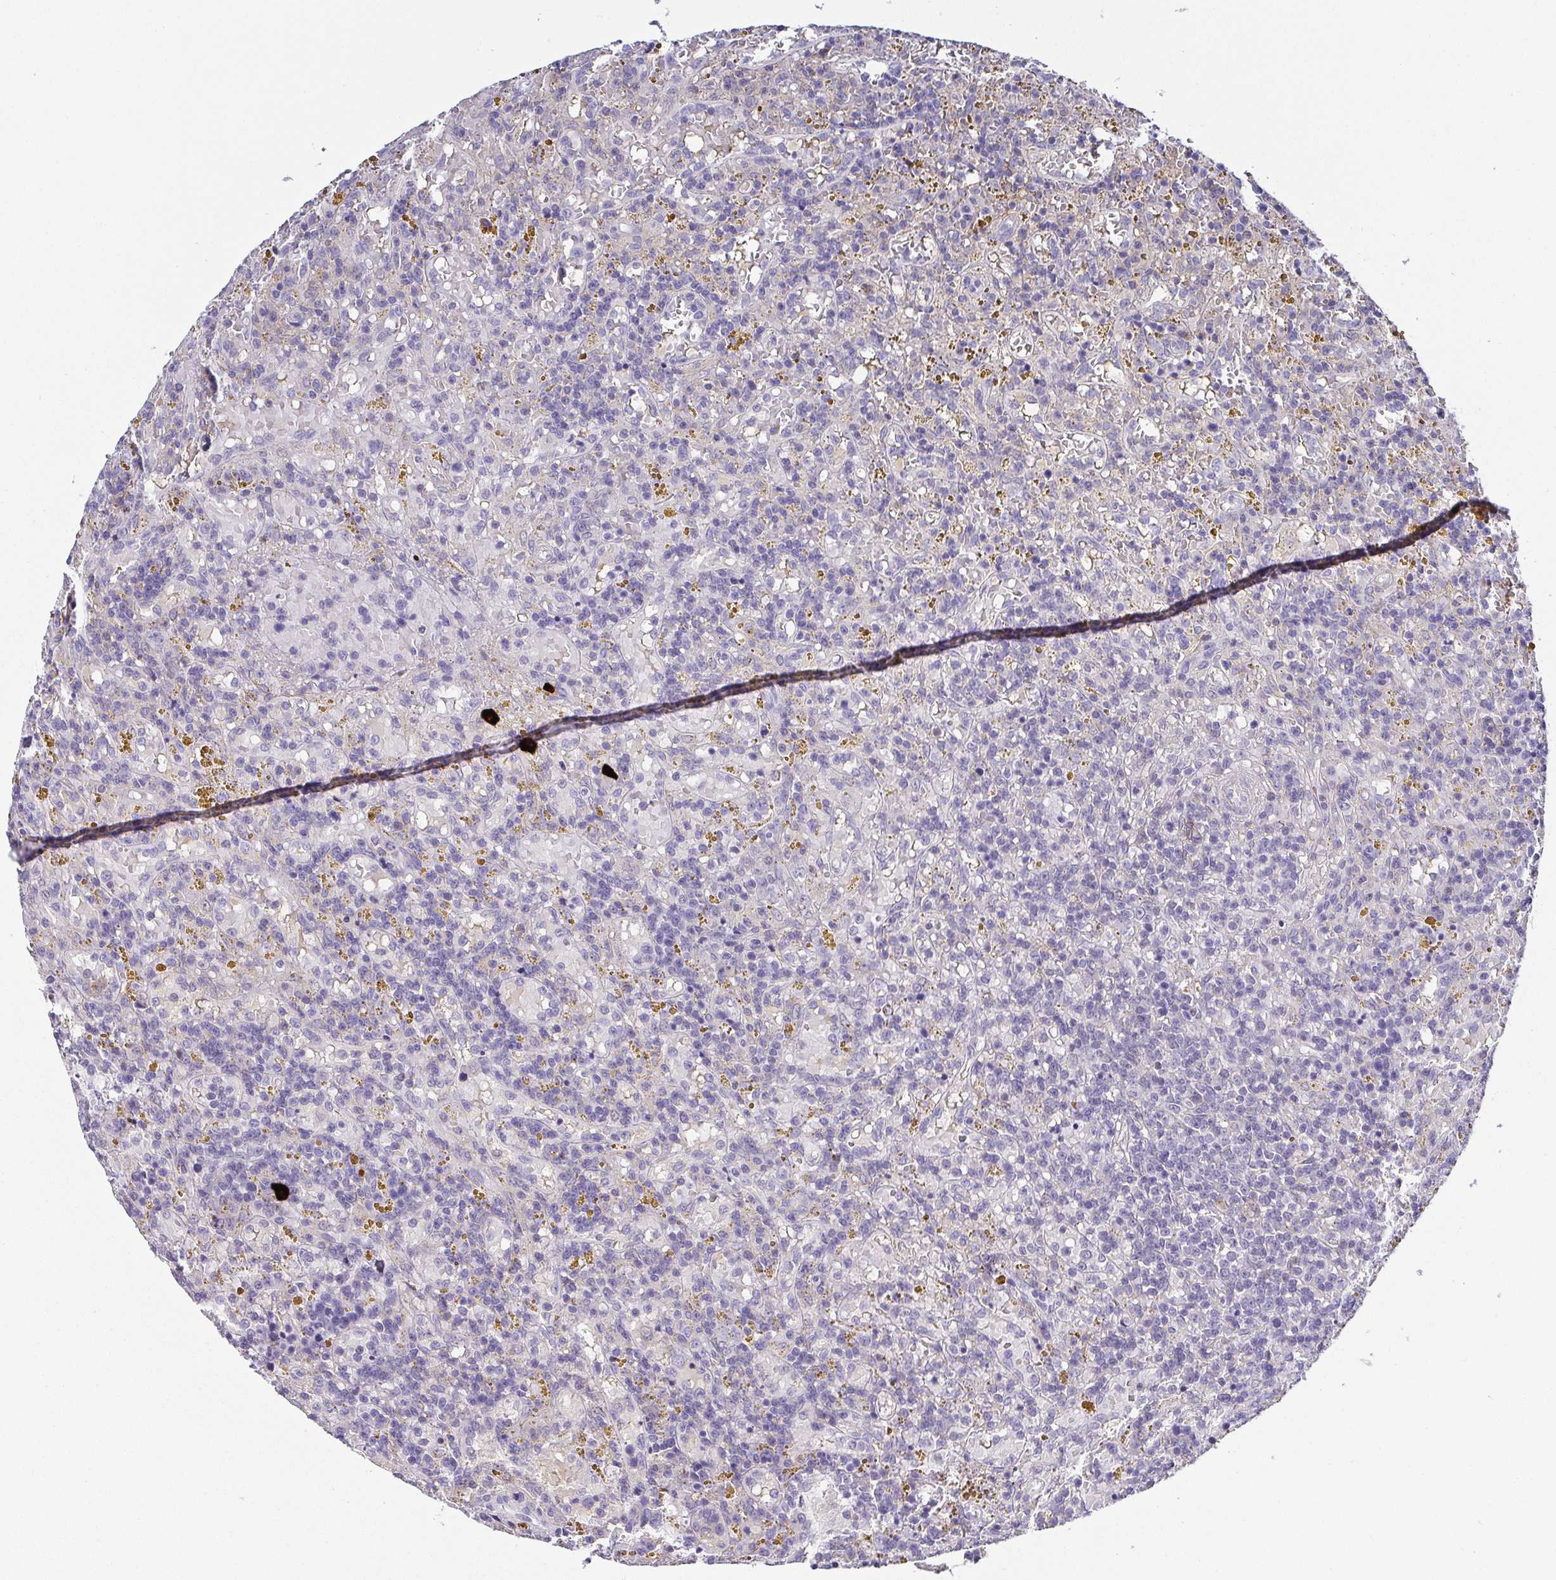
{"staining": {"intensity": "negative", "quantity": "none", "location": "none"}, "tissue": "lymphoma", "cell_type": "Tumor cells", "image_type": "cancer", "snomed": [{"axis": "morphology", "description": "Malignant lymphoma, non-Hodgkin's type, Low grade"}, {"axis": "topography", "description": "Spleen"}], "caption": "Immunohistochemical staining of human lymphoma reveals no significant expression in tumor cells.", "gene": "RNASE7", "patient": {"sex": "female", "age": 65}}